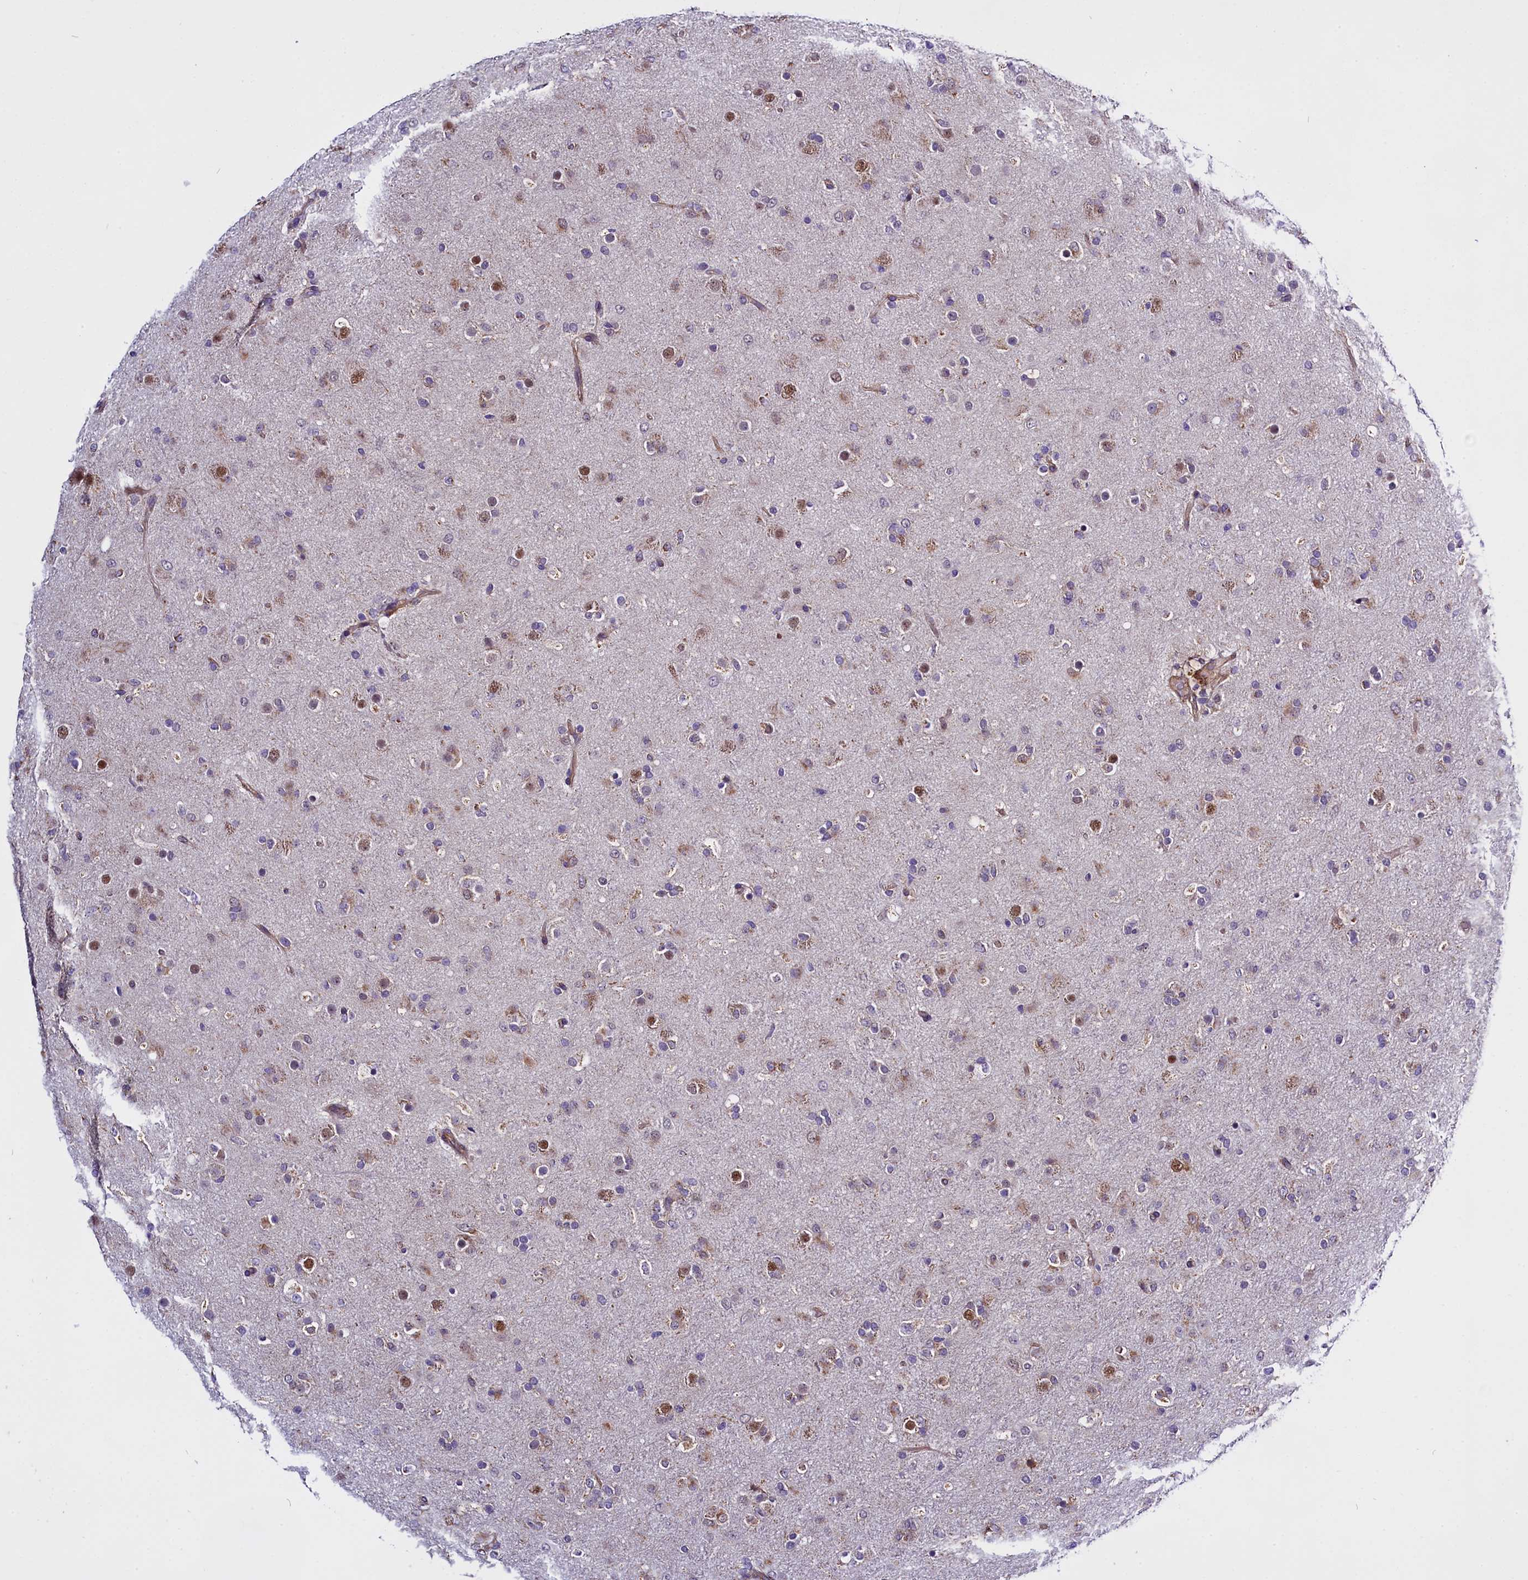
{"staining": {"intensity": "moderate", "quantity": "<25%", "location": "nuclear"}, "tissue": "glioma", "cell_type": "Tumor cells", "image_type": "cancer", "snomed": [{"axis": "morphology", "description": "Glioma, malignant, Low grade"}, {"axis": "topography", "description": "Brain"}], "caption": "A low amount of moderate nuclear staining is seen in about <25% of tumor cells in glioma tissue. The protein is shown in brown color, while the nuclei are stained blue.", "gene": "UACA", "patient": {"sex": "male", "age": 65}}